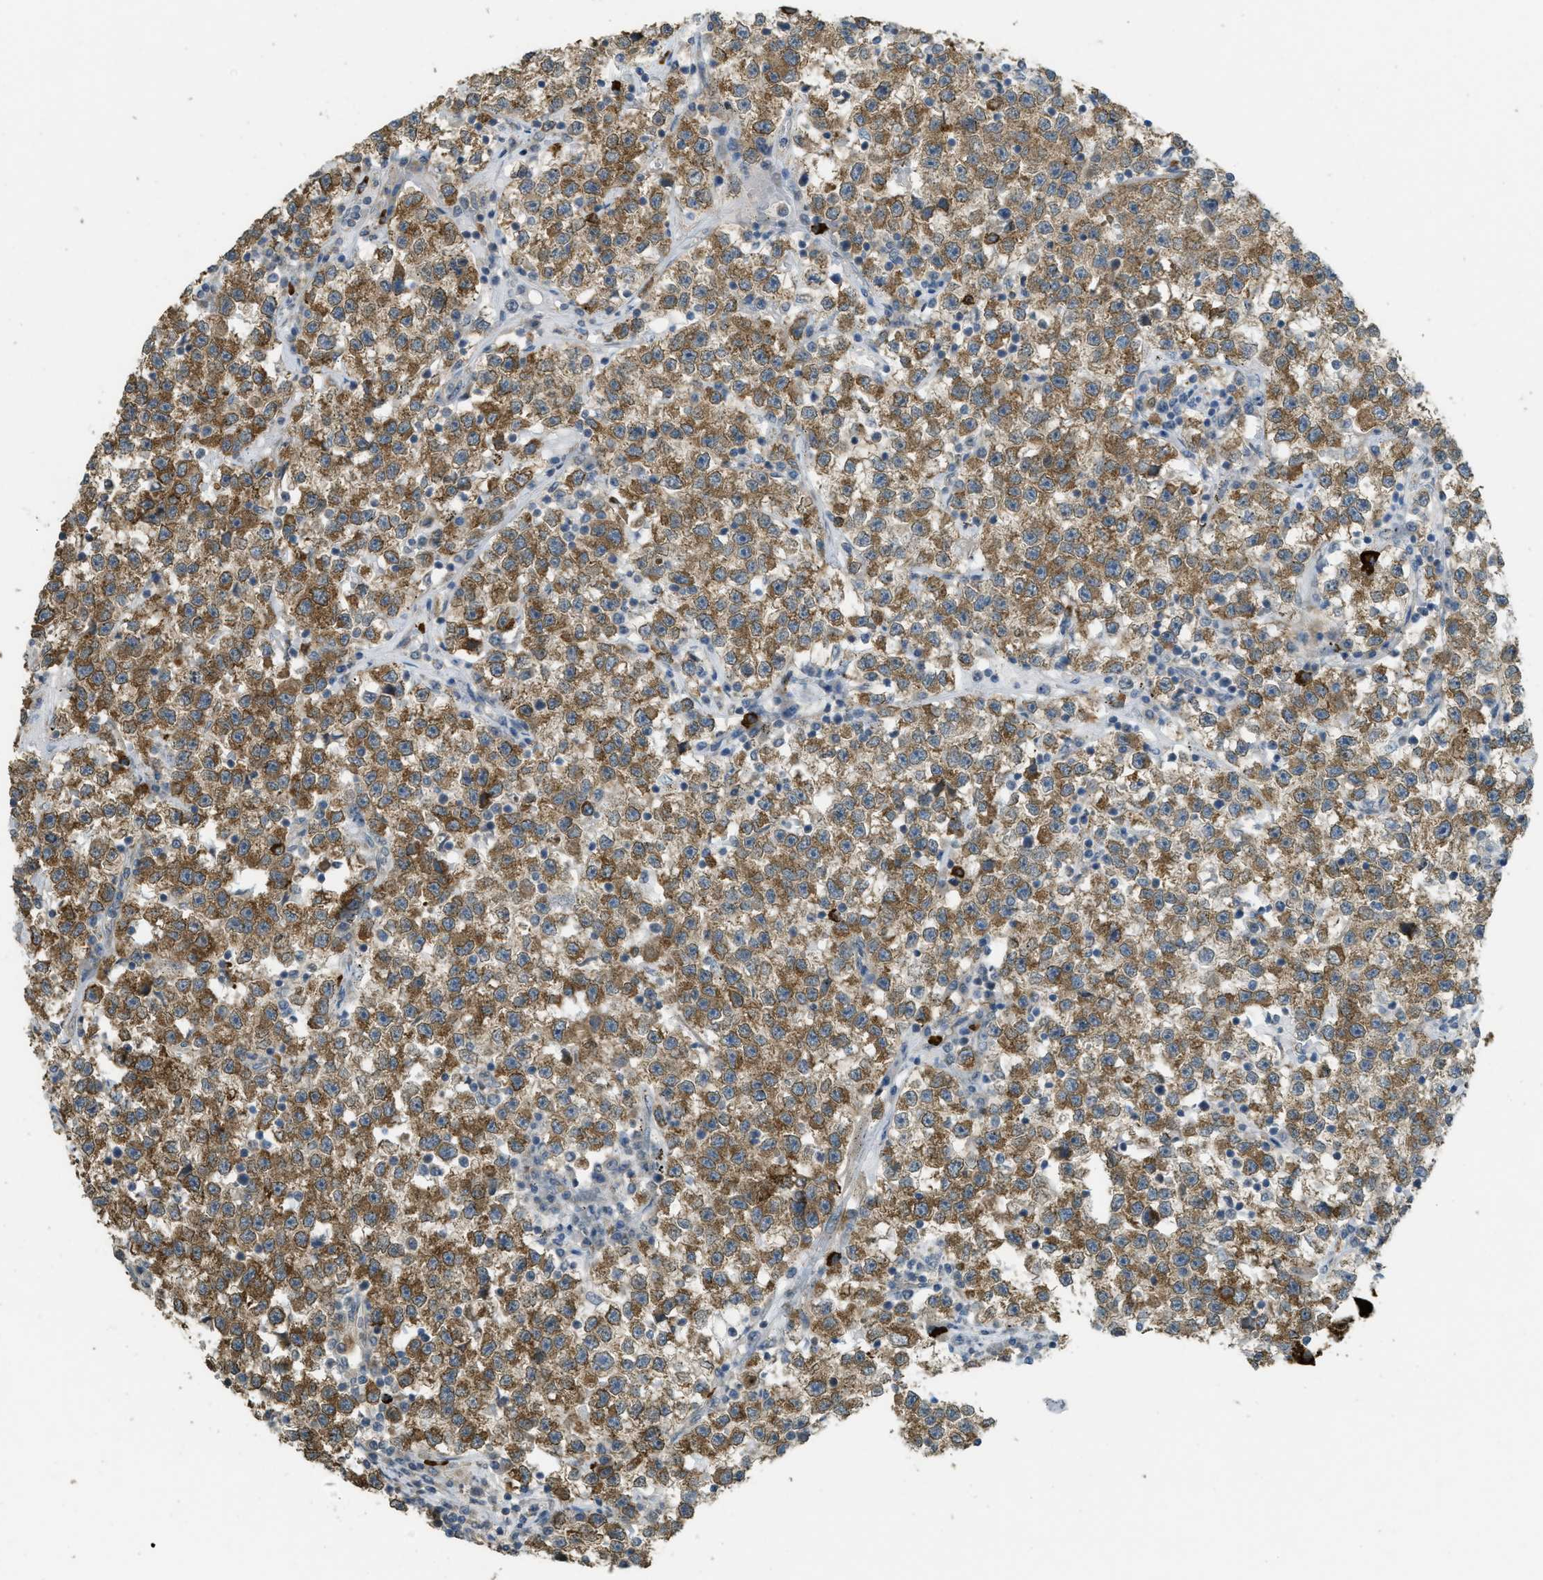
{"staining": {"intensity": "strong", "quantity": ">75%", "location": "cytoplasmic/membranous"}, "tissue": "testis cancer", "cell_type": "Tumor cells", "image_type": "cancer", "snomed": [{"axis": "morphology", "description": "Seminoma, NOS"}, {"axis": "topography", "description": "Testis"}], "caption": "Seminoma (testis) stained for a protein reveals strong cytoplasmic/membranous positivity in tumor cells.", "gene": "IGF2BP2", "patient": {"sex": "male", "age": 22}}